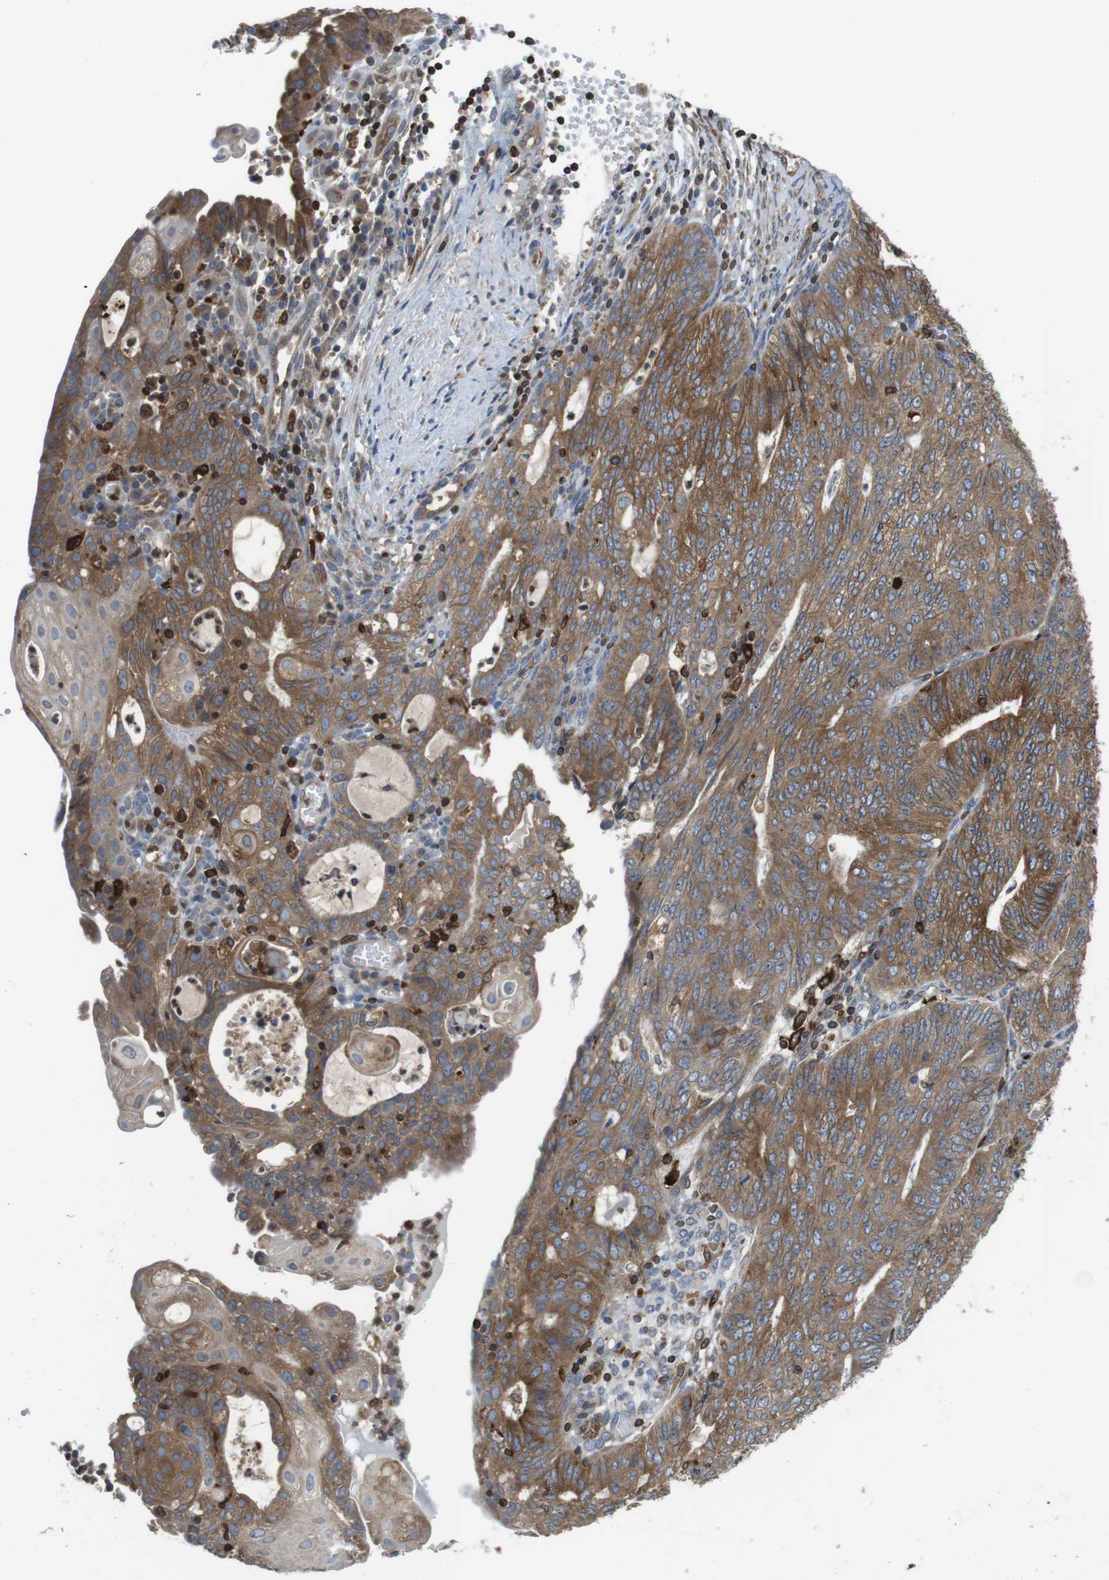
{"staining": {"intensity": "moderate", "quantity": ">75%", "location": "cytoplasmic/membranous"}, "tissue": "endometrial cancer", "cell_type": "Tumor cells", "image_type": "cancer", "snomed": [{"axis": "morphology", "description": "Adenocarcinoma, NOS"}, {"axis": "topography", "description": "Endometrium"}], "caption": "Endometrial adenocarcinoma tissue shows moderate cytoplasmic/membranous expression in approximately >75% of tumor cells", "gene": "ARL6IP5", "patient": {"sex": "female", "age": 32}}